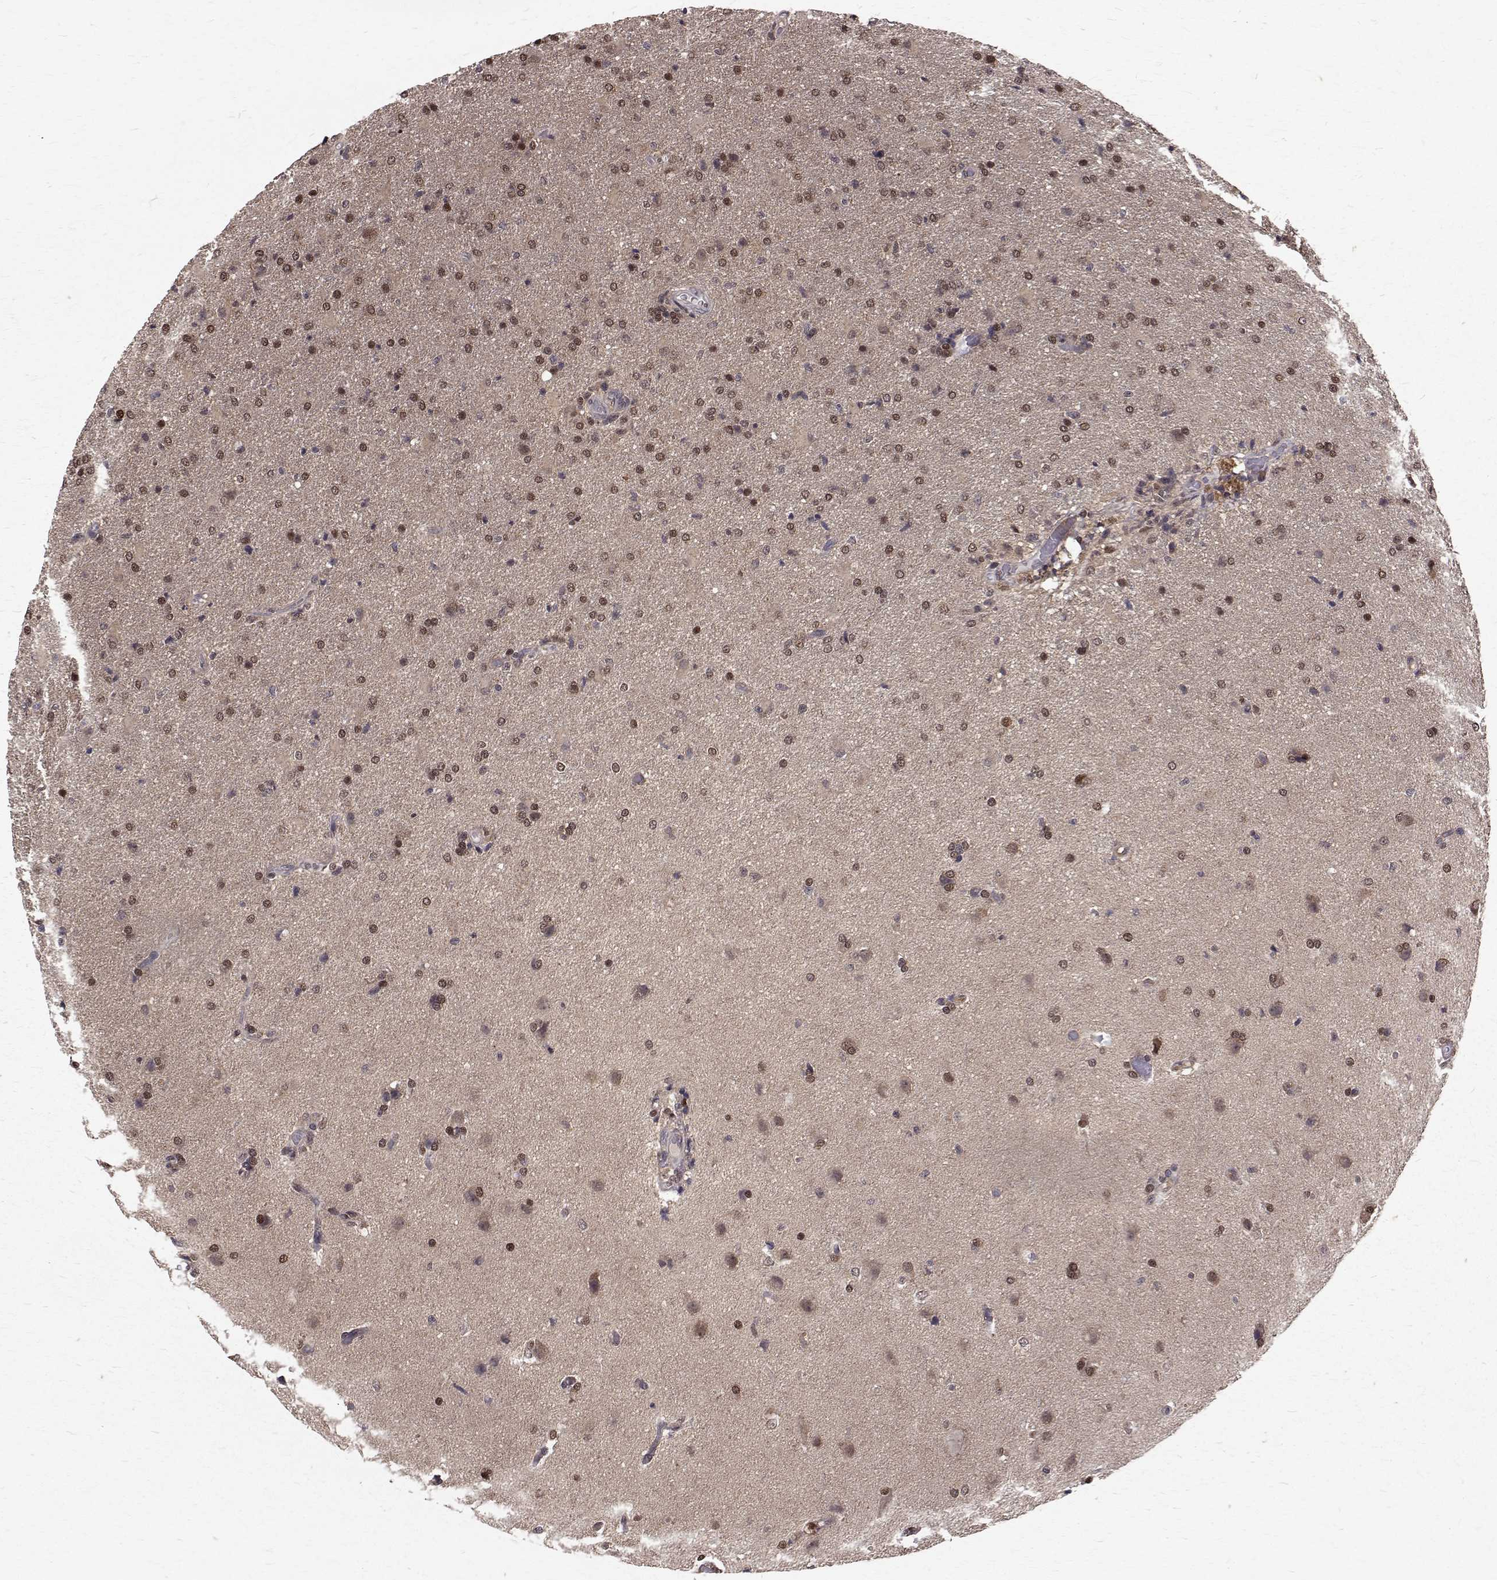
{"staining": {"intensity": "moderate", "quantity": ">75%", "location": "nuclear"}, "tissue": "glioma", "cell_type": "Tumor cells", "image_type": "cancer", "snomed": [{"axis": "morphology", "description": "Glioma, malignant, High grade"}, {"axis": "topography", "description": "Brain"}], "caption": "There is medium levels of moderate nuclear staining in tumor cells of high-grade glioma (malignant), as demonstrated by immunohistochemical staining (brown color).", "gene": "NIF3L1", "patient": {"sex": "male", "age": 68}}